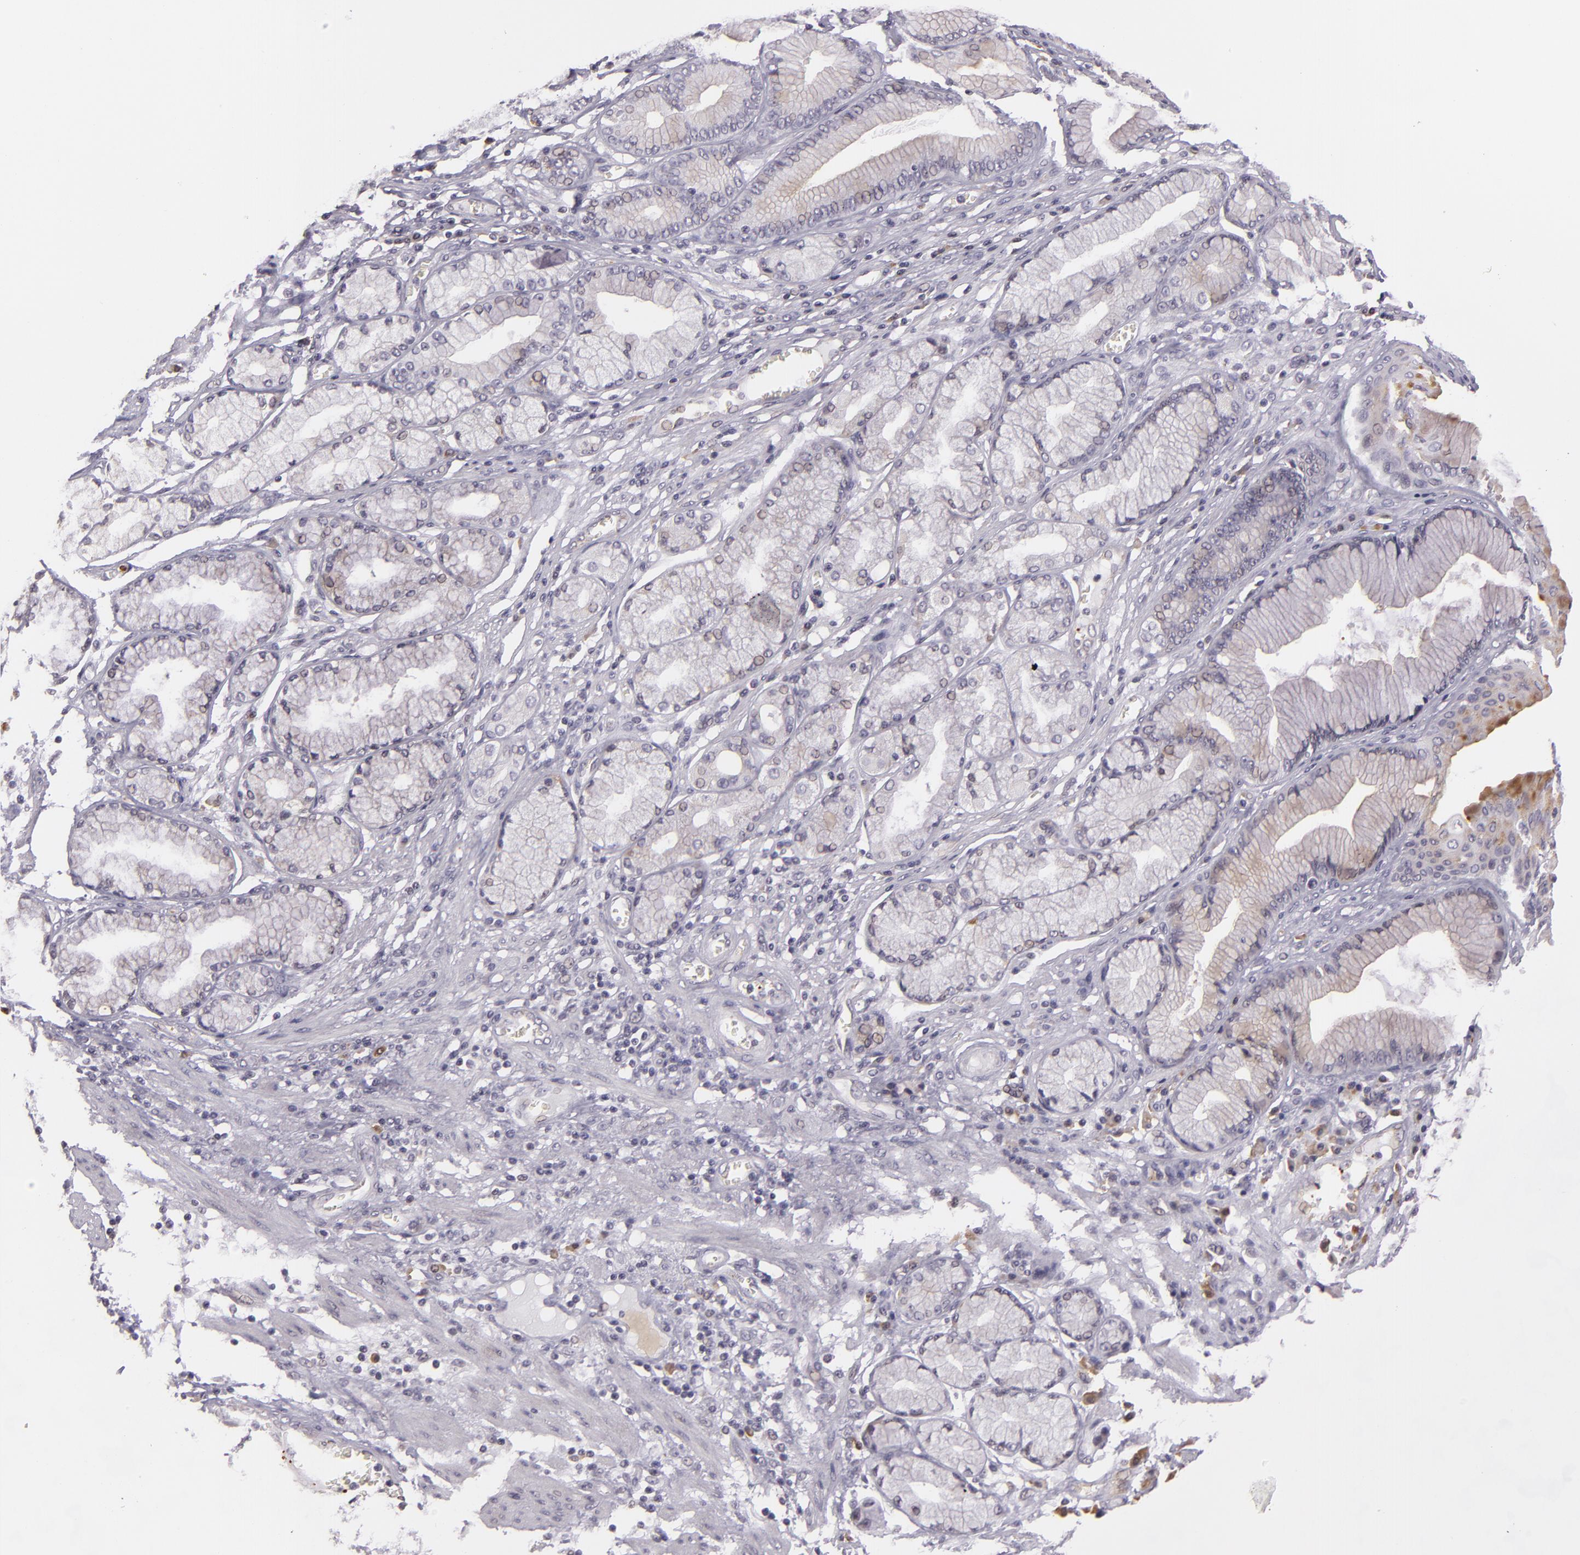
{"staining": {"intensity": "negative", "quantity": "none", "location": "none"}, "tissue": "stomach cancer", "cell_type": "Tumor cells", "image_type": "cancer", "snomed": [{"axis": "morphology", "description": "Adenocarcinoma, NOS"}, {"axis": "topography", "description": "Pancreas"}, {"axis": "topography", "description": "Stomach, upper"}], "caption": "The image exhibits no significant expression in tumor cells of stomach cancer (adenocarcinoma).", "gene": "SYTL4", "patient": {"sex": "male", "age": 77}}